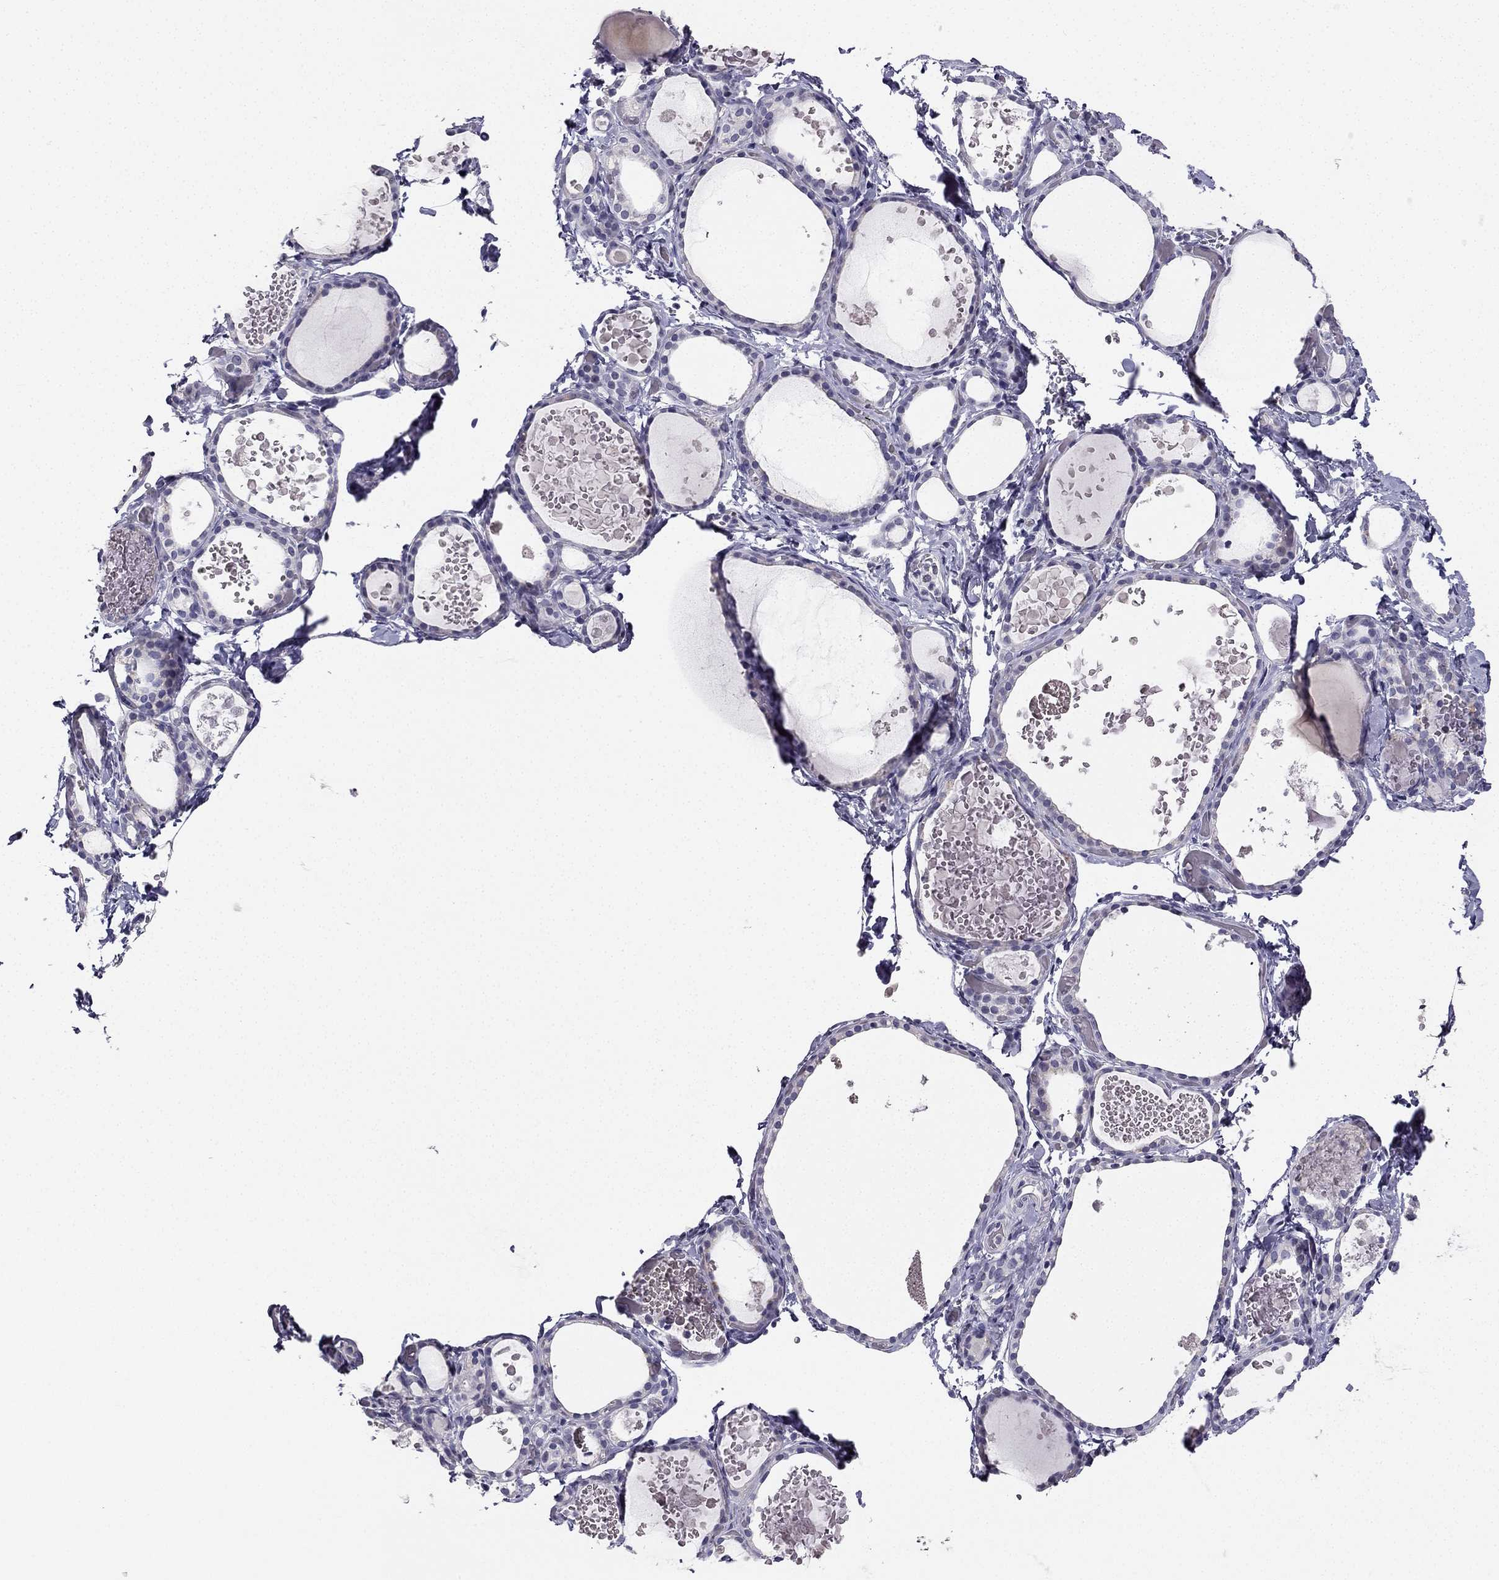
{"staining": {"intensity": "negative", "quantity": "none", "location": "none"}, "tissue": "thyroid gland", "cell_type": "Glandular cells", "image_type": "normal", "snomed": [{"axis": "morphology", "description": "Normal tissue, NOS"}, {"axis": "topography", "description": "Thyroid gland"}], "caption": "The photomicrograph demonstrates no significant positivity in glandular cells of thyroid gland. (DAB (3,3'-diaminobenzidine) immunohistochemistry, high magnification).", "gene": "CALB2", "patient": {"sex": "female", "age": 56}}